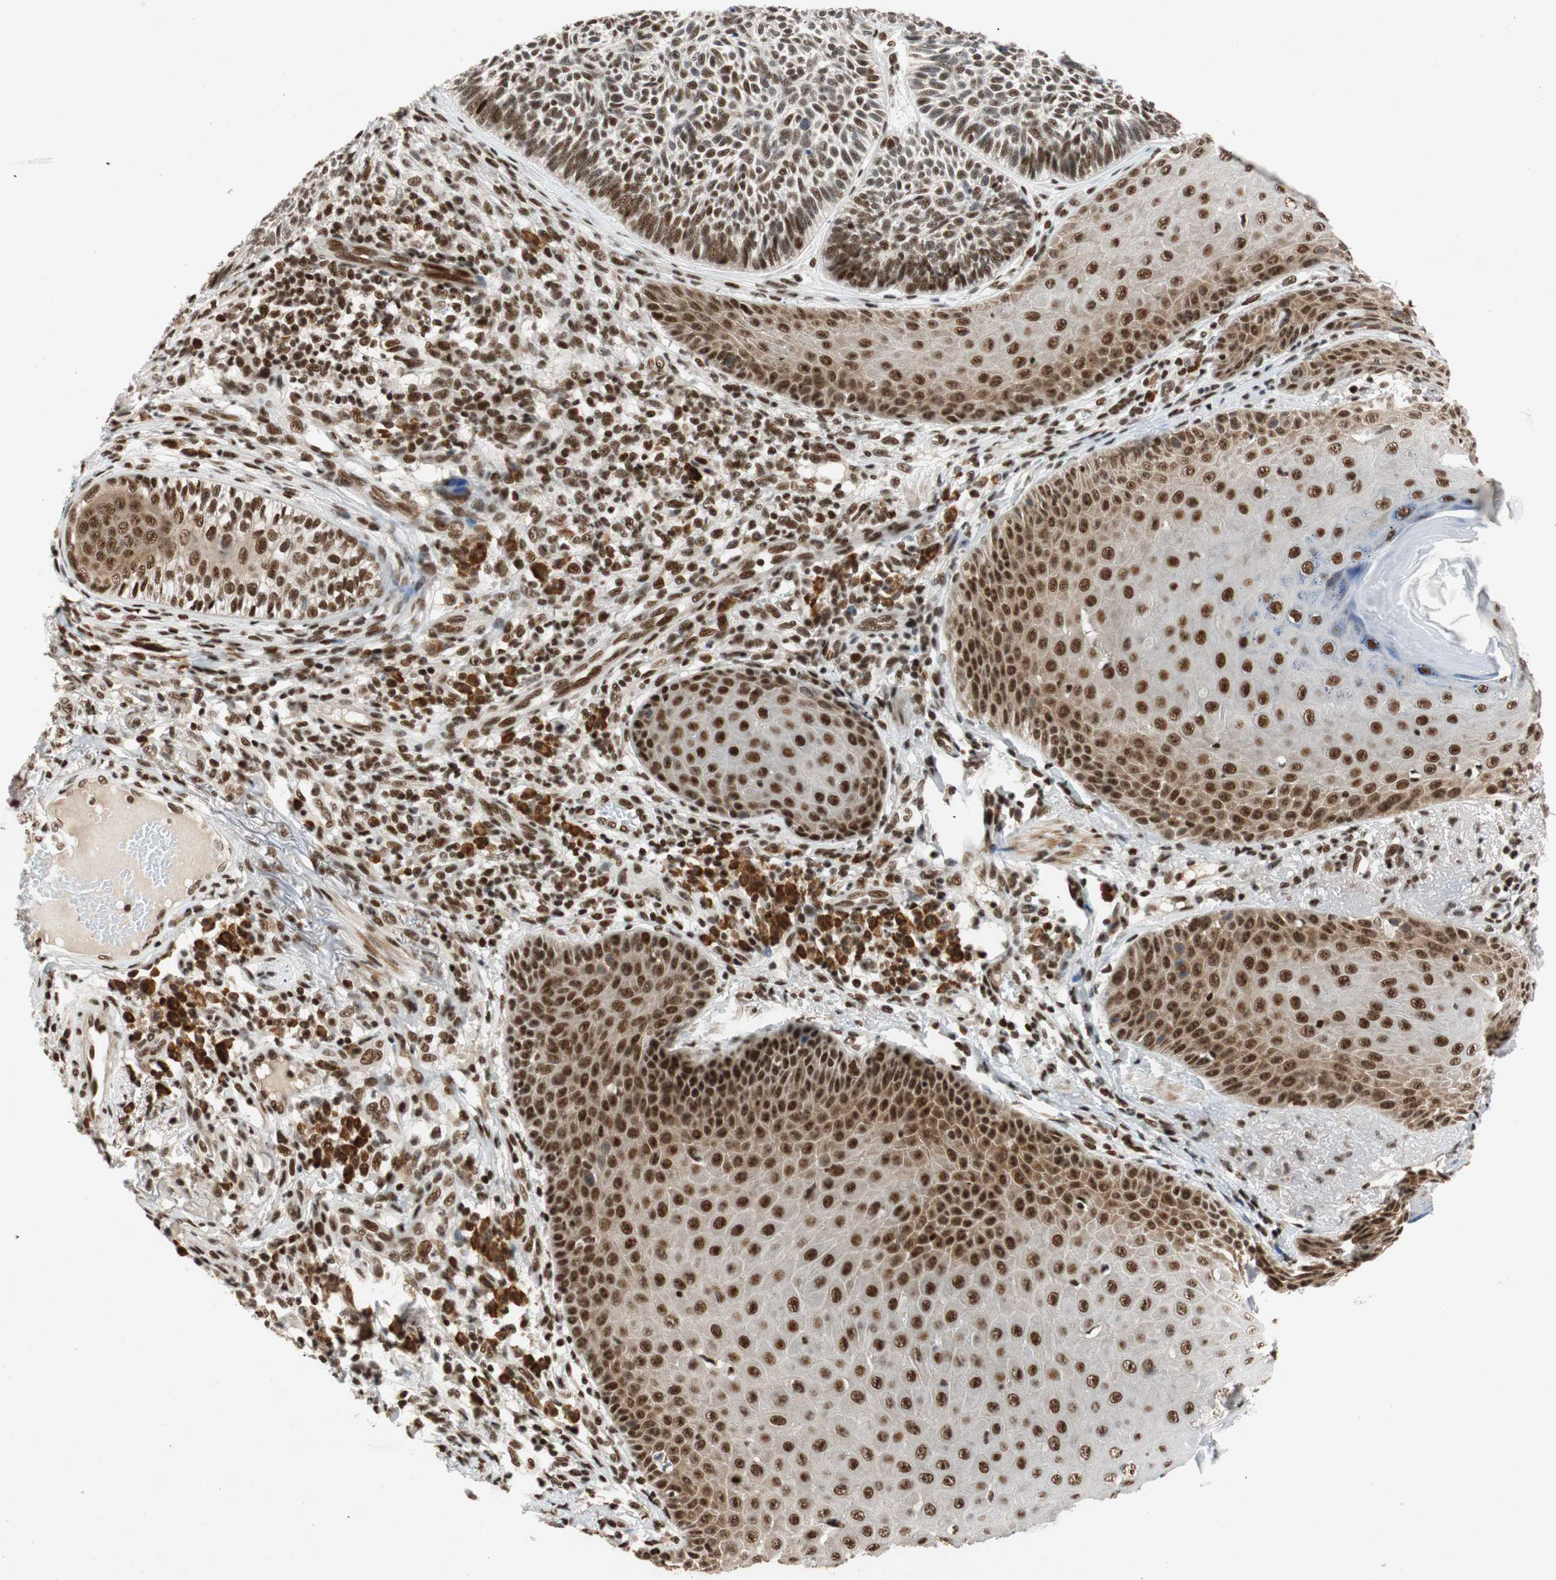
{"staining": {"intensity": "strong", "quantity": ">75%", "location": "nuclear"}, "tissue": "skin cancer", "cell_type": "Tumor cells", "image_type": "cancer", "snomed": [{"axis": "morphology", "description": "Normal tissue, NOS"}, {"axis": "morphology", "description": "Basal cell carcinoma"}, {"axis": "topography", "description": "Skin"}], "caption": "Protein staining demonstrates strong nuclear positivity in approximately >75% of tumor cells in skin cancer.", "gene": "NCBP3", "patient": {"sex": "male", "age": 52}}